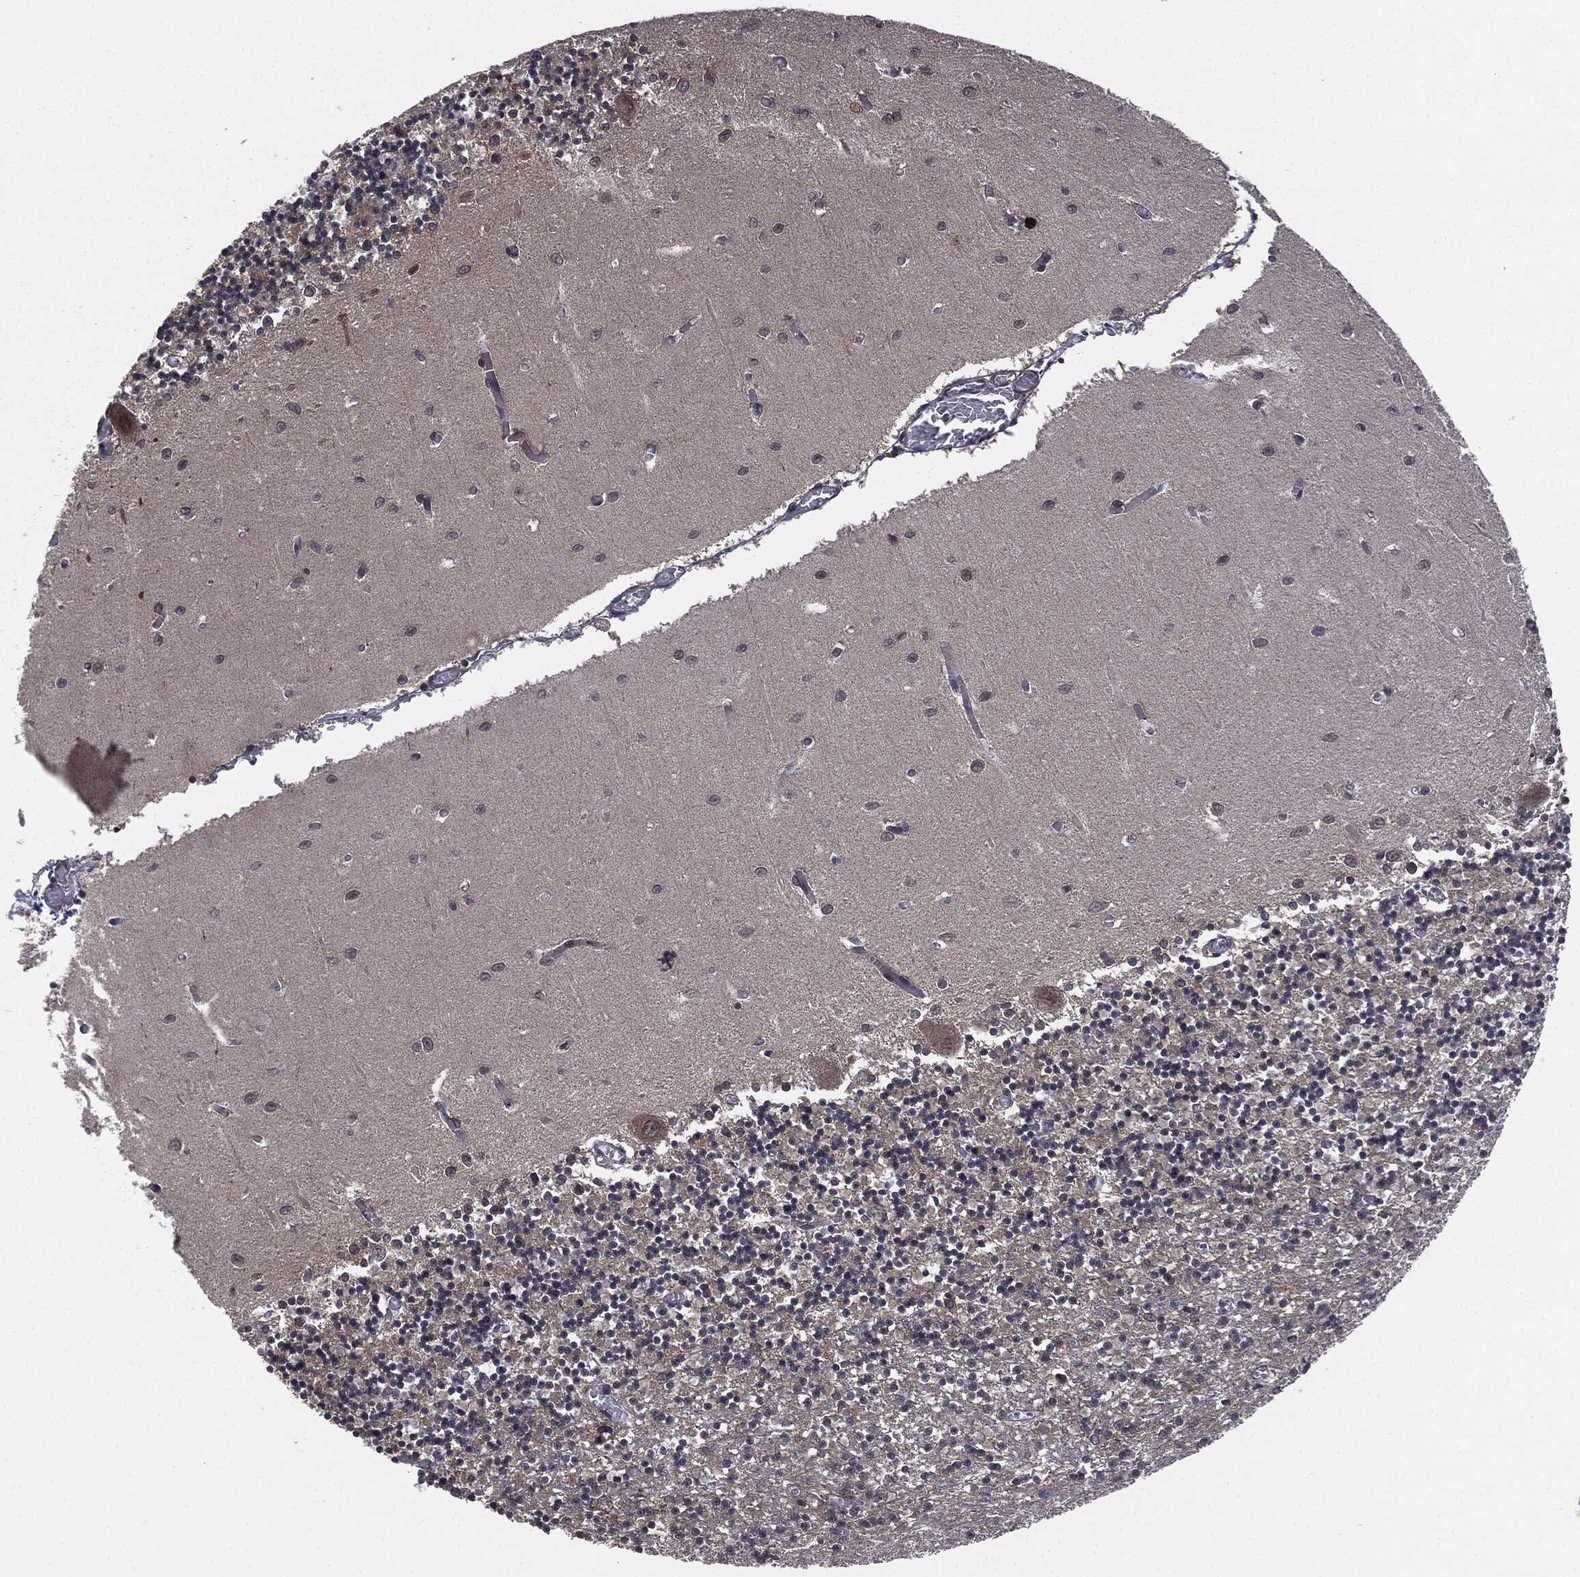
{"staining": {"intensity": "negative", "quantity": "none", "location": "none"}, "tissue": "cerebellum", "cell_type": "Cells in granular layer", "image_type": "normal", "snomed": [{"axis": "morphology", "description": "Normal tissue, NOS"}, {"axis": "topography", "description": "Cerebellum"}], "caption": "IHC histopathology image of benign cerebellum stained for a protein (brown), which shows no positivity in cells in granular layer.", "gene": "UBR1", "patient": {"sex": "female", "age": 64}}